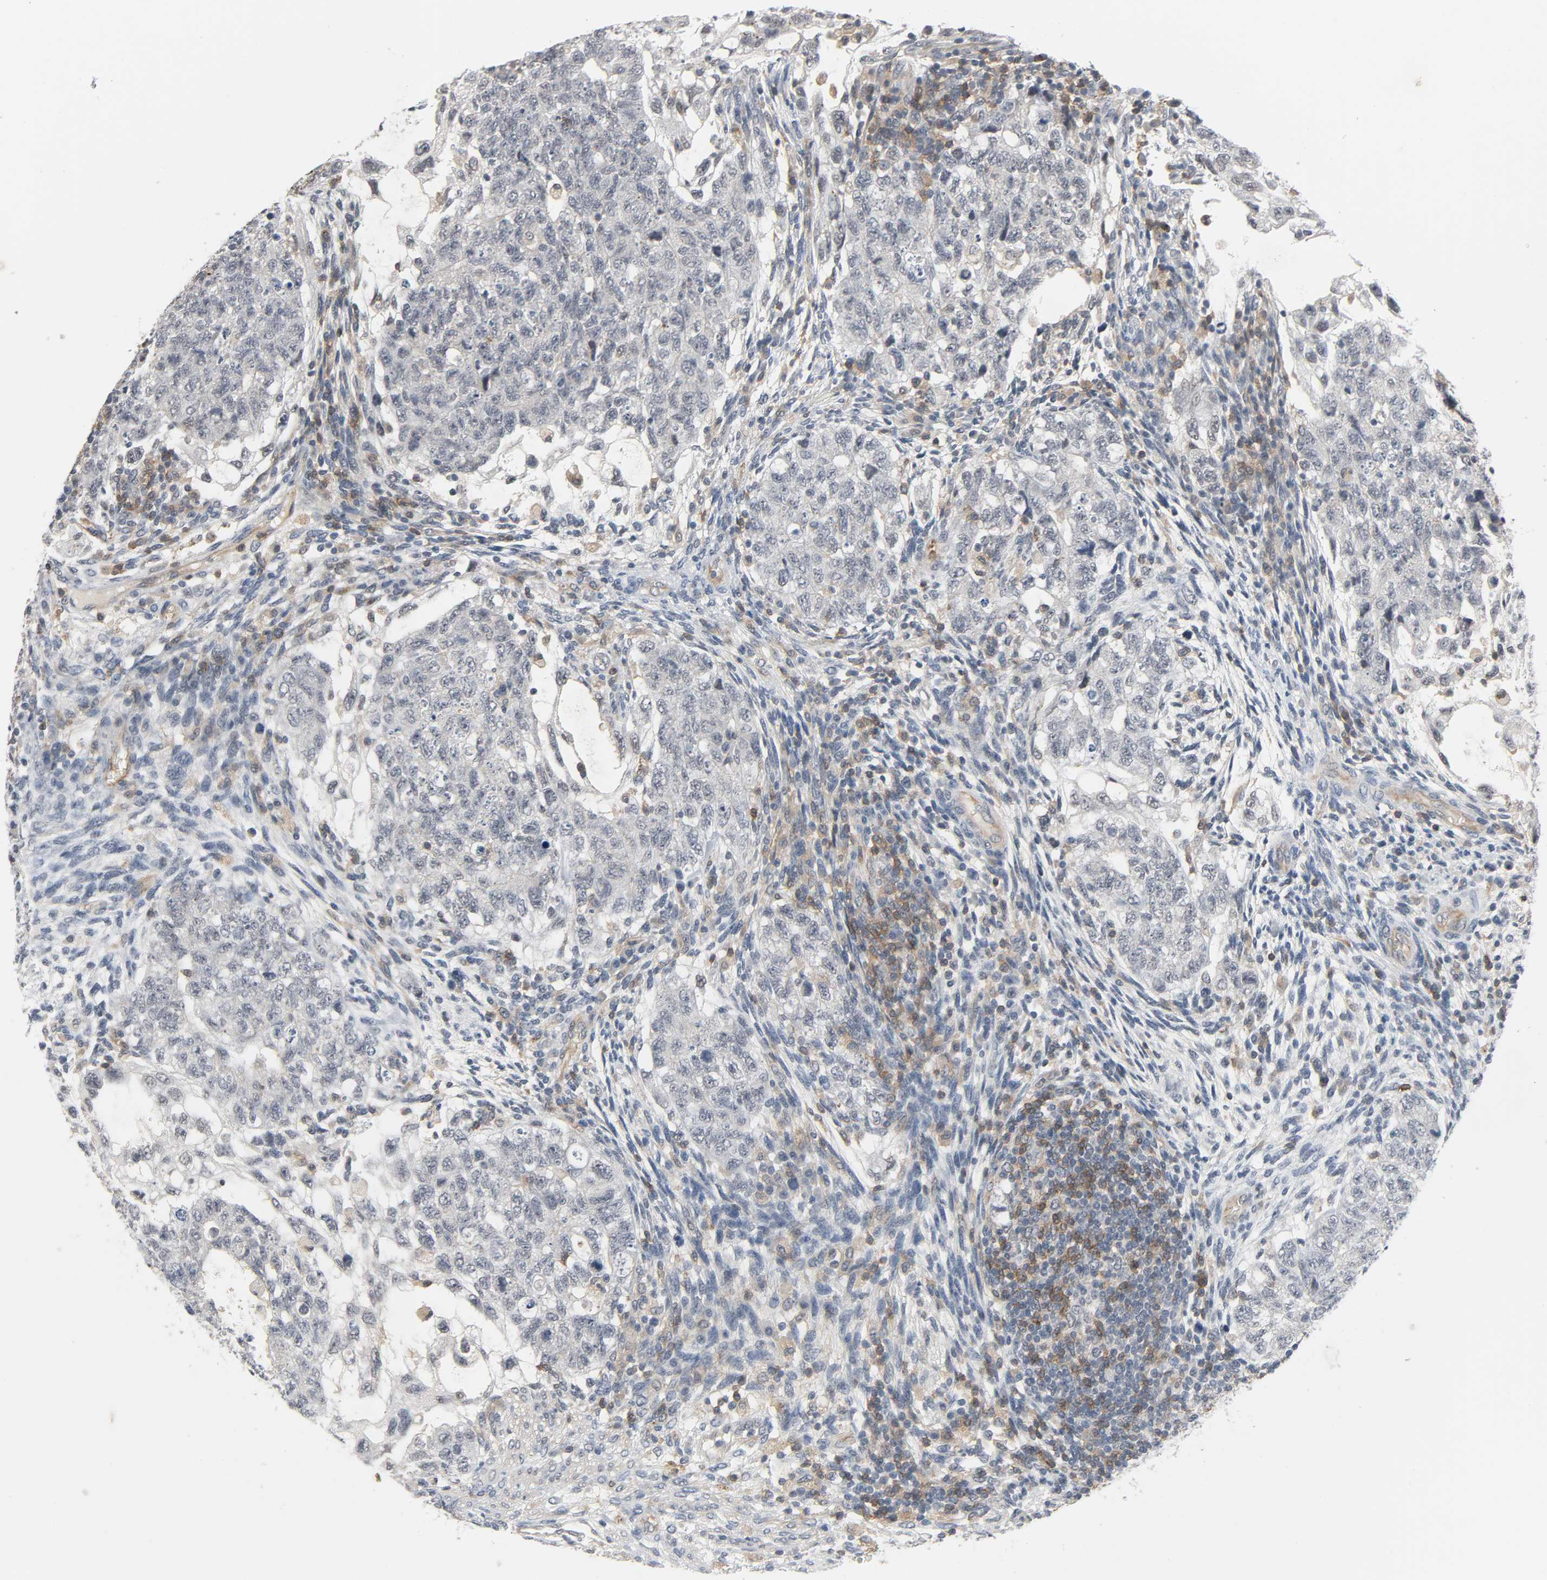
{"staining": {"intensity": "weak", "quantity": "<25%", "location": "cytoplasmic/membranous"}, "tissue": "testis cancer", "cell_type": "Tumor cells", "image_type": "cancer", "snomed": [{"axis": "morphology", "description": "Normal tissue, NOS"}, {"axis": "morphology", "description": "Carcinoma, Embryonal, NOS"}, {"axis": "topography", "description": "Testis"}], "caption": "Micrograph shows no significant protein positivity in tumor cells of embryonal carcinoma (testis).", "gene": "CD4", "patient": {"sex": "male", "age": 36}}